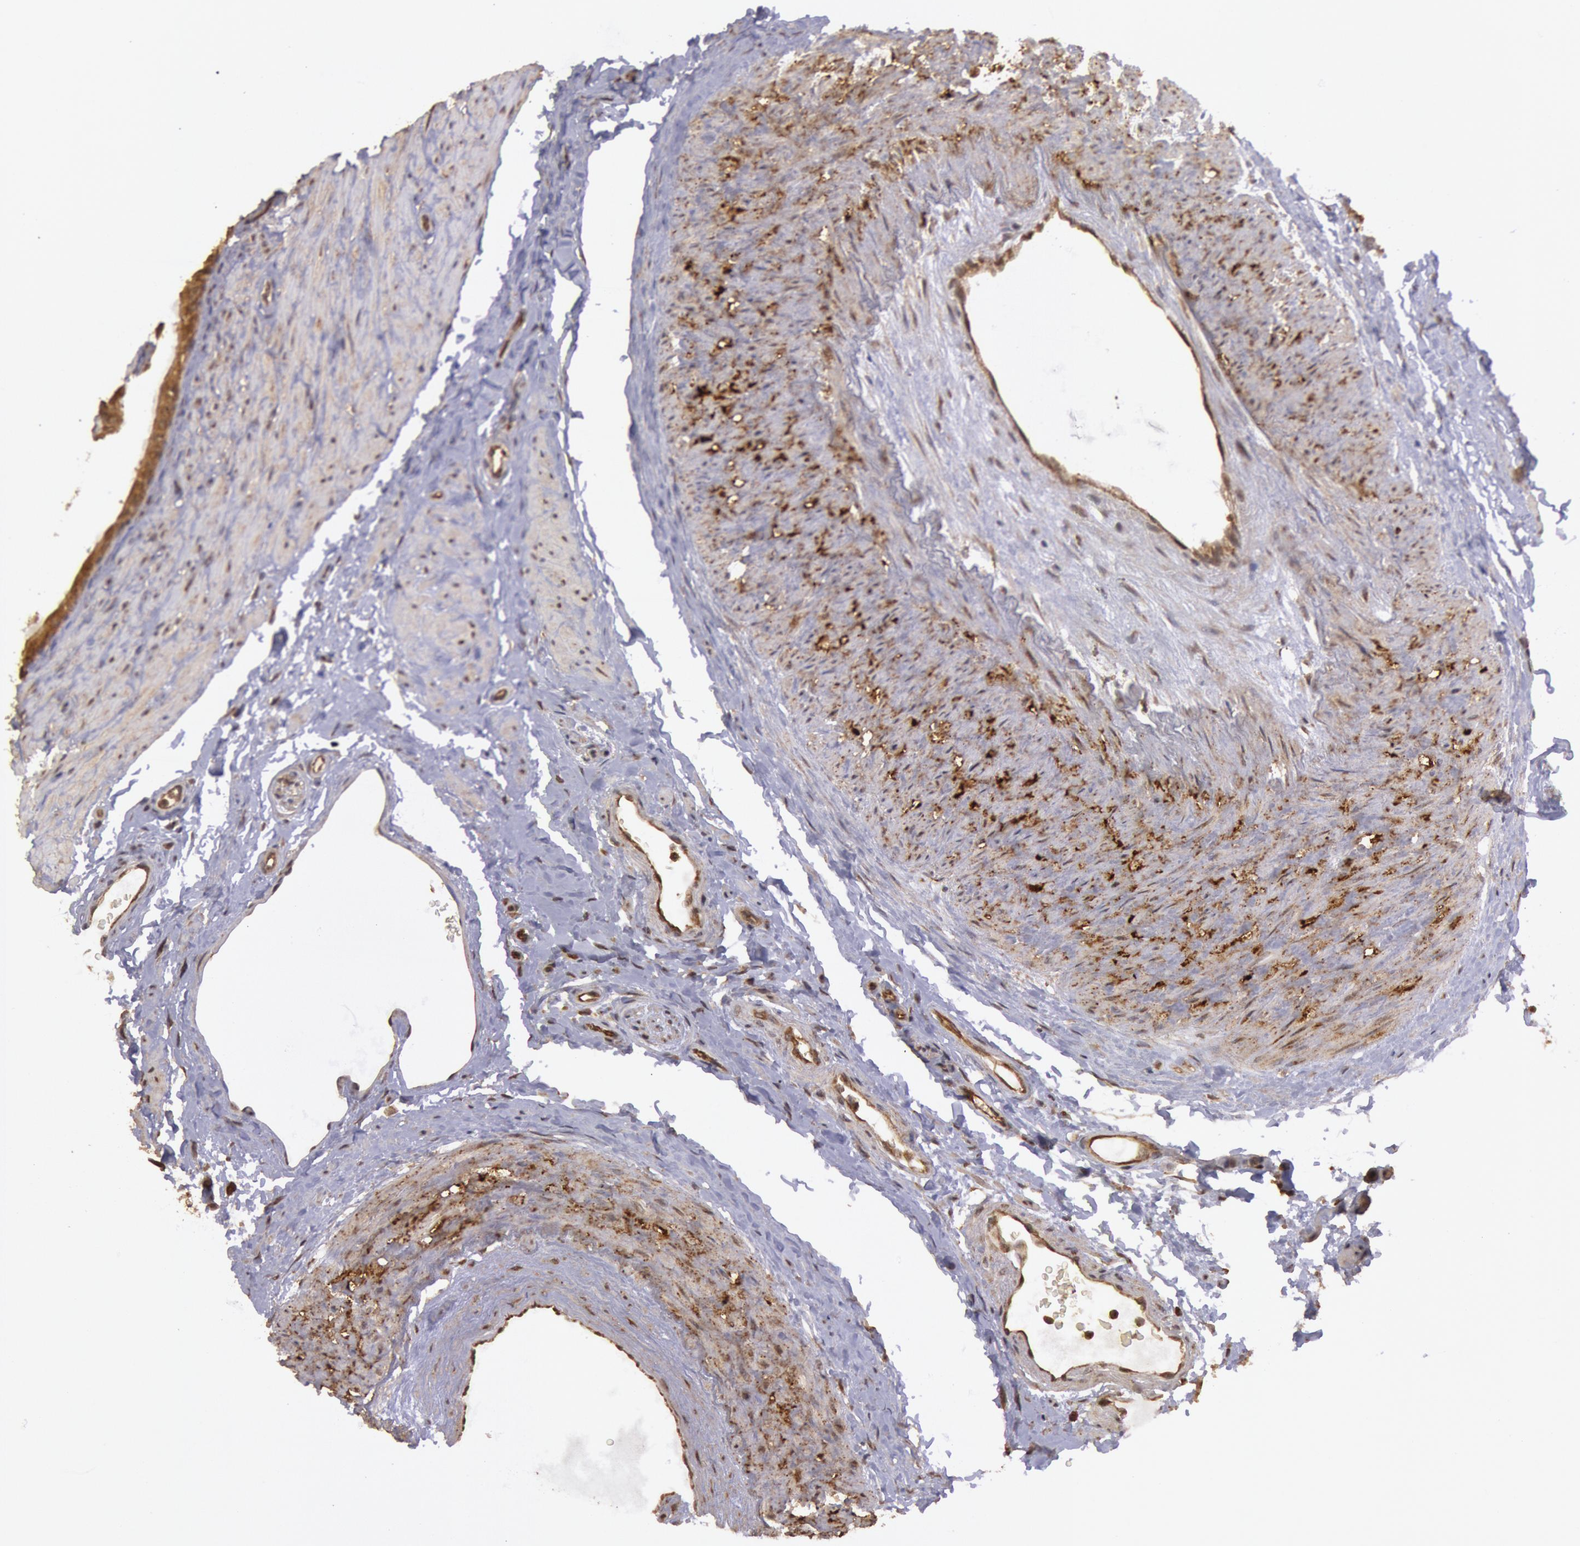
{"staining": {"intensity": "strong", "quantity": ">75%", "location": "cytoplasmic/membranous"}, "tissue": "epididymis", "cell_type": "Glandular cells", "image_type": "normal", "snomed": [{"axis": "morphology", "description": "Normal tissue, NOS"}, {"axis": "topography", "description": "Epididymis"}], "caption": "Immunohistochemical staining of unremarkable epididymis demonstrates strong cytoplasmic/membranous protein positivity in approximately >75% of glandular cells. (Stains: DAB (3,3'-diaminobenzidine) in brown, nuclei in blue, Microscopy: brightfield microscopy at high magnification).", "gene": "USP14", "patient": {"sex": "male", "age": 68}}